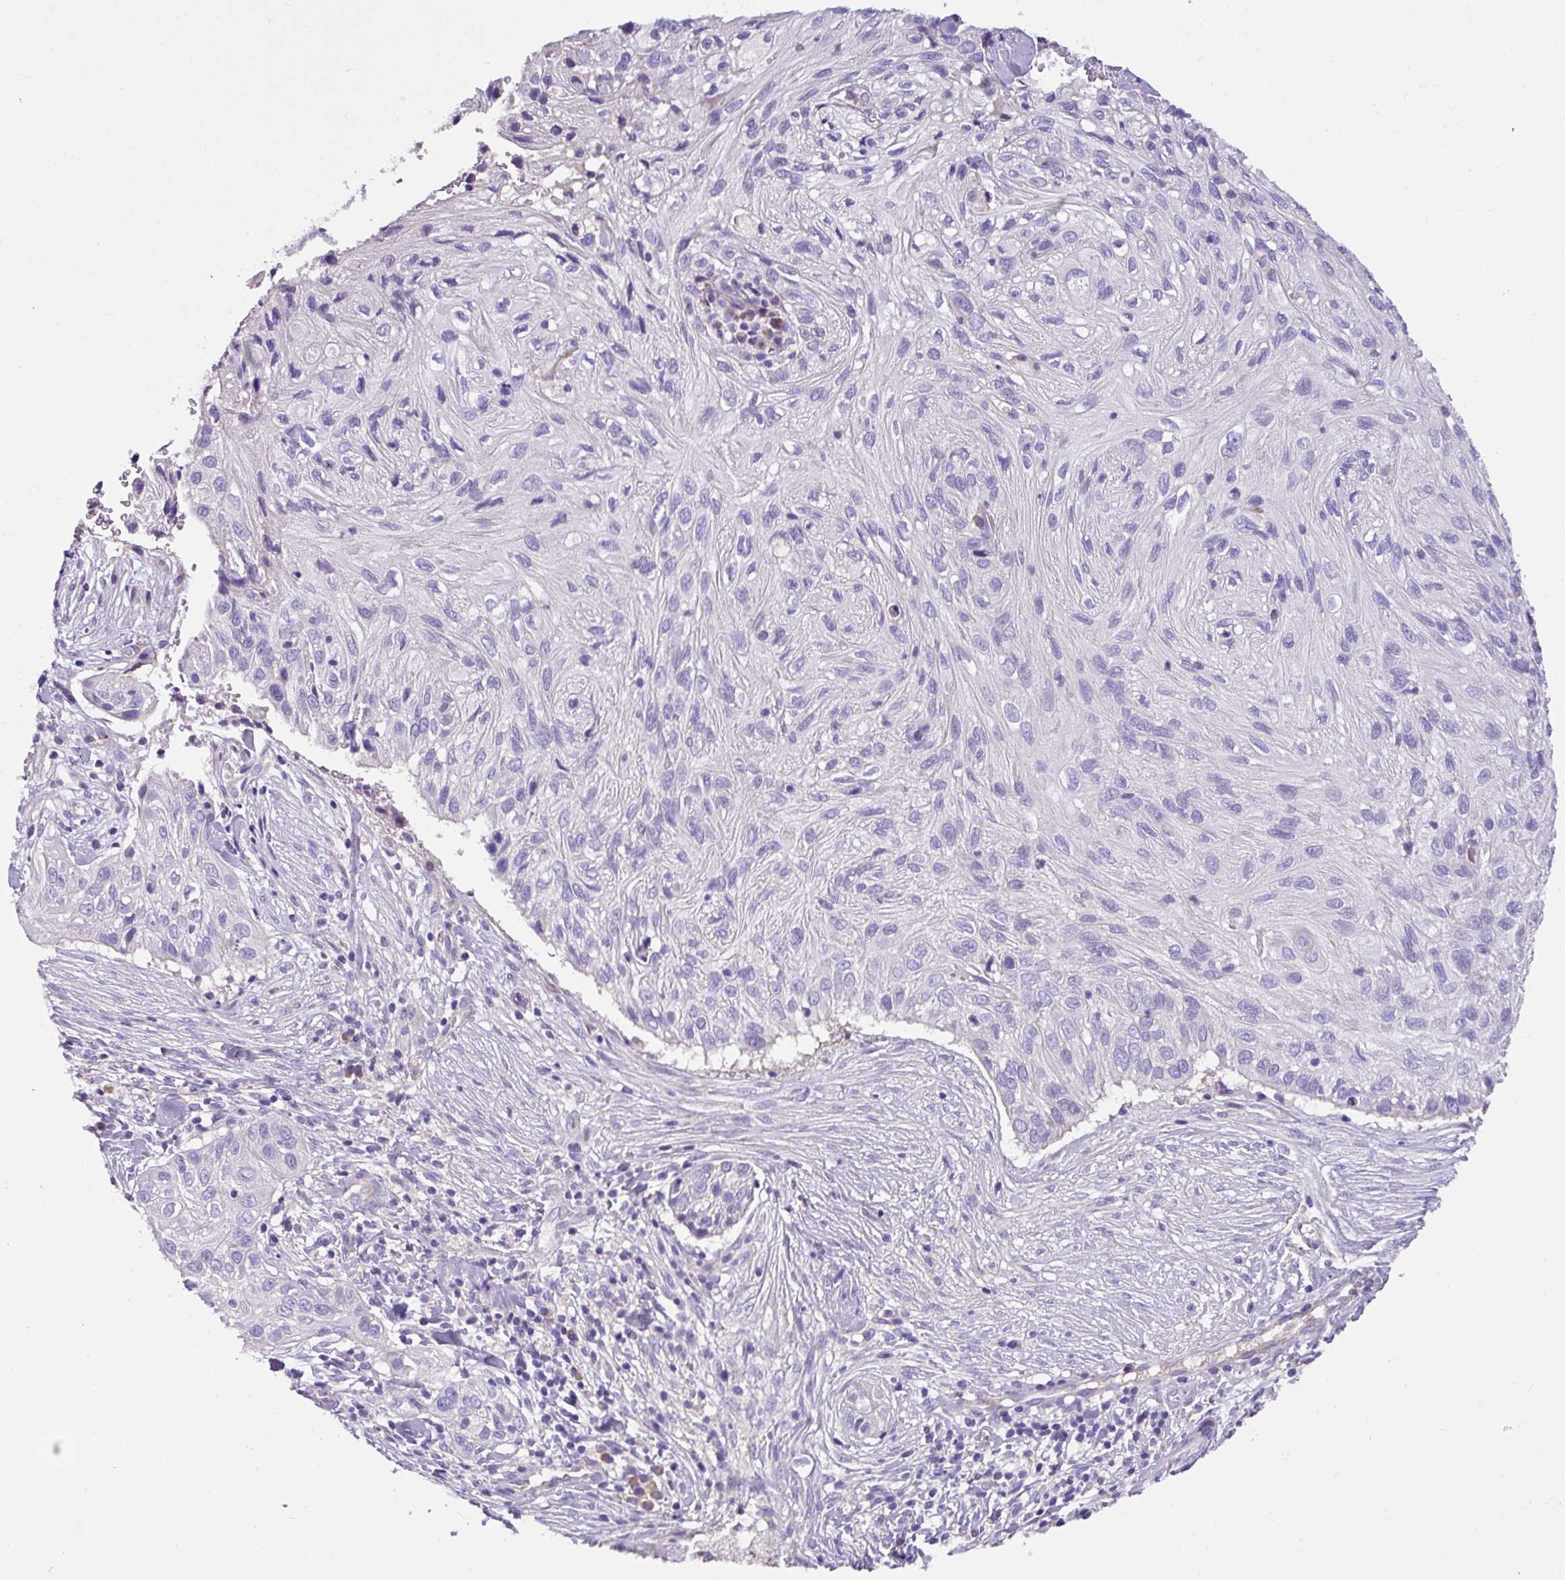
{"staining": {"intensity": "negative", "quantity": "none", "location": "none"}, "tissue": "skin cancer", "cell_type": "Tumor cells", "image_type": "cancer", "snomed": [{"axis": "morphology", "description": "Squamous cell carcinoma, NOS"}, {"axis": "topography", "description": "Skin"}], "caption": "A histopathology image of human skin squamous cell carcinoma is negative for staining in tumor cells. (Immunohistochemistry, brightfield microscopy, high magnification).", "gene": "CRISP3", "patient": {"sex": "male", "age": 82}}